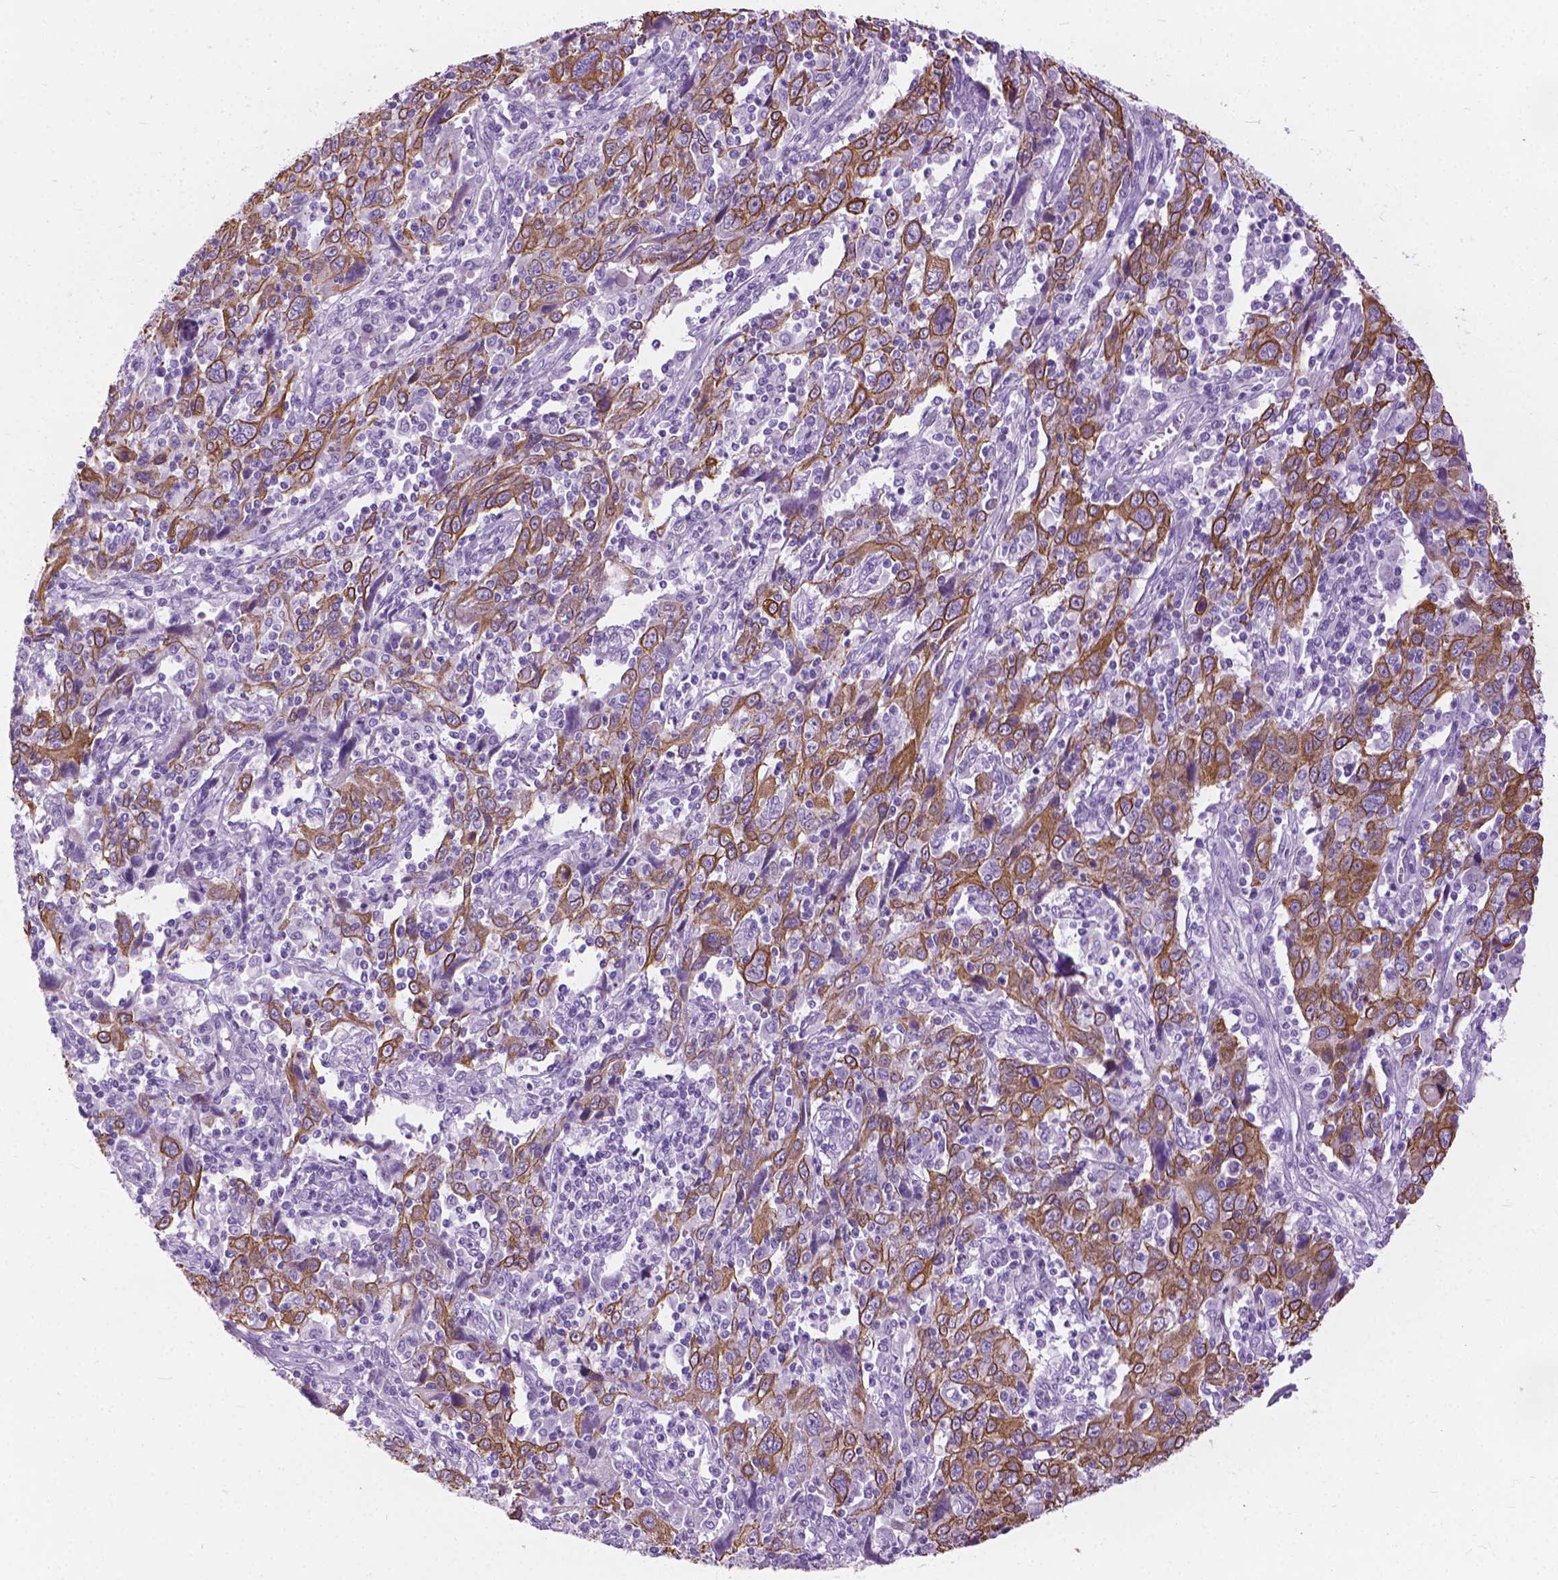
{"staining": {"intensity": "moderate", "quantity": "25%-75%", "location": "cytoplasmic/membranous"}, "tissue": "cervical cancer", "cell_type": "Tumor cells", "image_type": "cancer", "snomed": [{"axis": "morphology", "description": "Squamous cell carcinoma, NOS"}, {"axis": "topography", "description": "Cervix"}], "caption": "Squamous cell carcinoma (cervical) tissue reveals moderate cytoplasmic/membranous positivity in approximately 25%-75% of tumor cells Immunohistochemistry stains the protein of interest in brown and the nuclei are stained blue.", "gene": "HTR2B", "patient": {"sex": "female", "age": 46}}